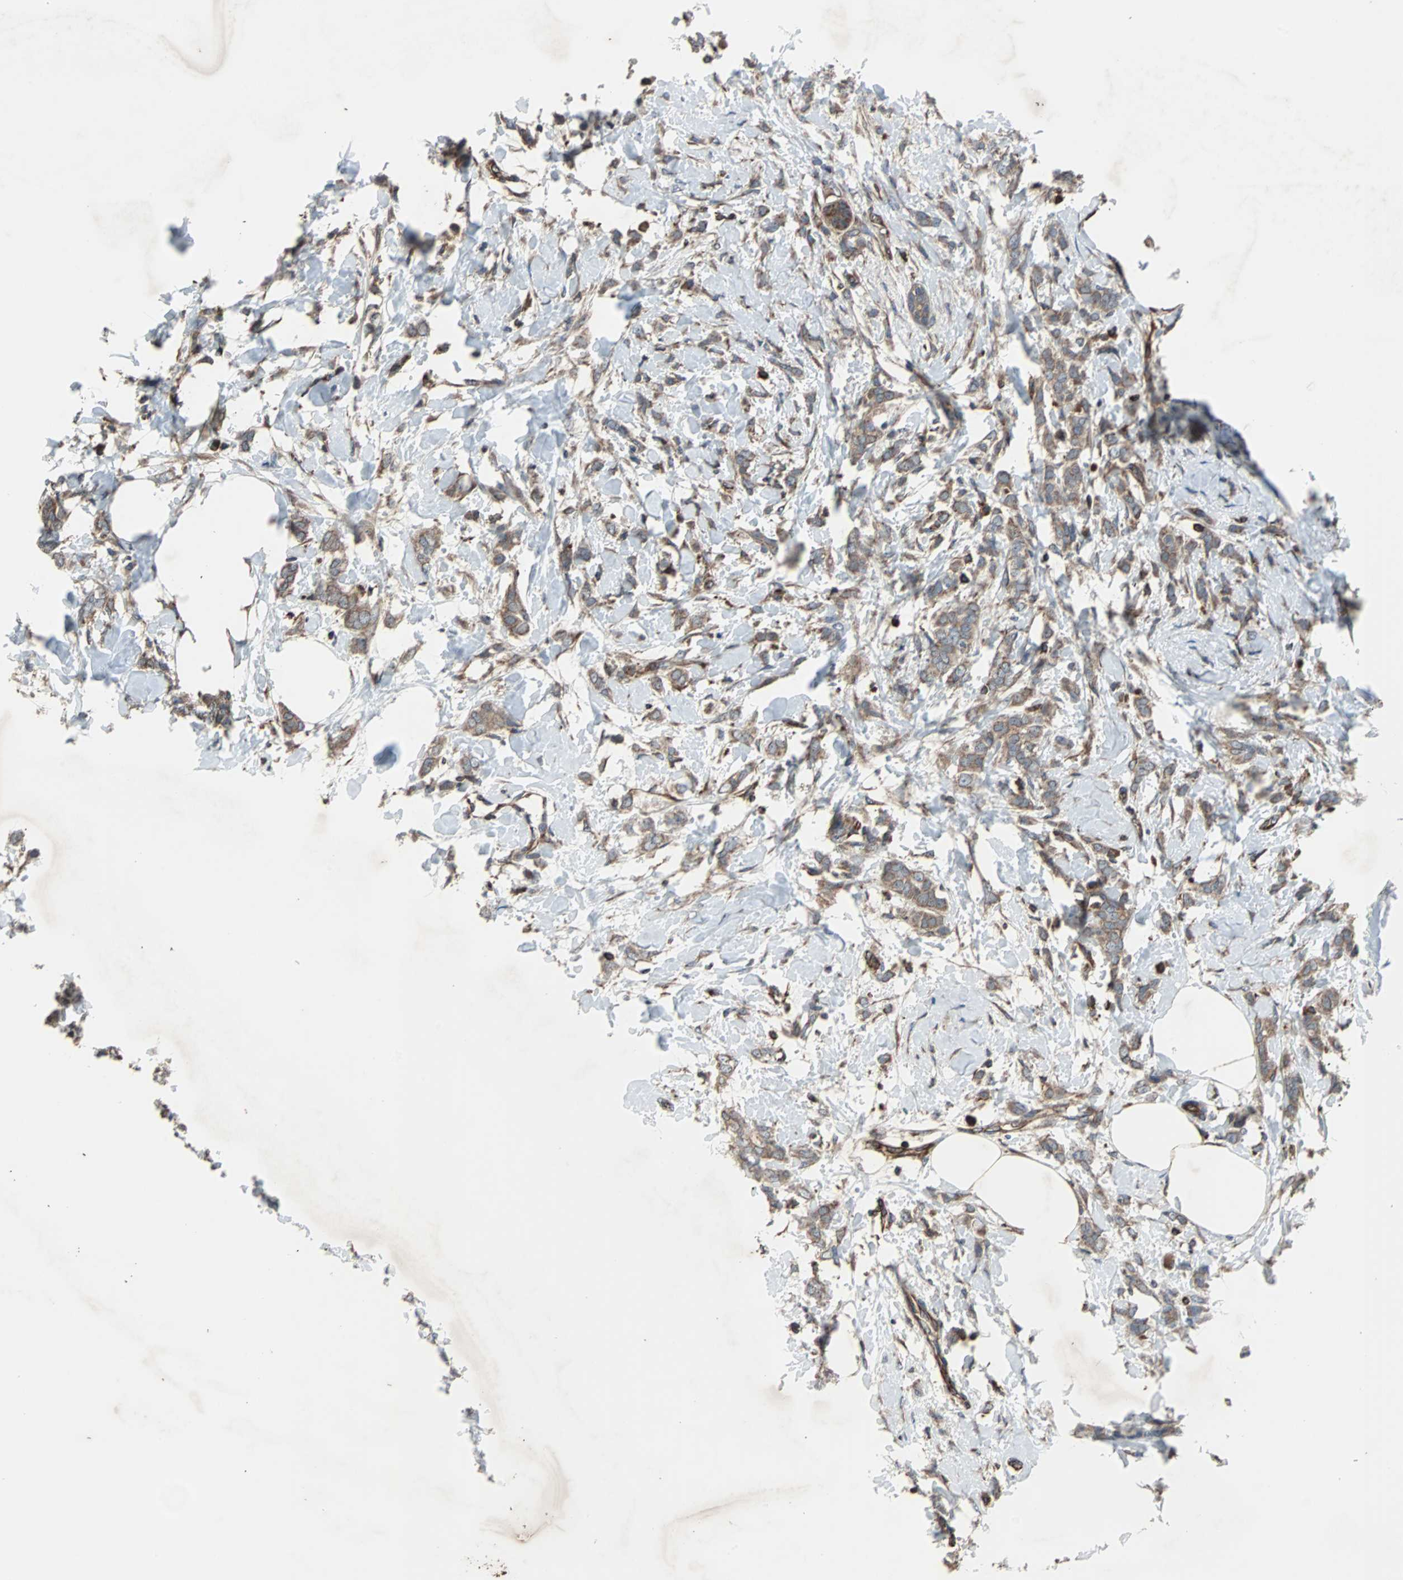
{"staining": {"intensity": "weak", "quantity": ">75%", "location": "cytoplasmic/membranous"}, "tissue": "breast cancer", "cell_type": "Tumor cells", "image_type": "cancer", "snomed": [{"axis": "morphology", "description": "Lobular carcinoma, in situ"}, {"axis": "morphology", "description": "Lobular carcinoma"}, {"axis": "topography", "description": "Breast"}], "caption": "Lobular carcinoma in situ (breast) stained with a brown dye reveals weak cytoplasmic/membranous positive staining in approximately >75% of tumor cells.", "gene": "ACTR3", "patient": {"sex": "female", "age": 41}}